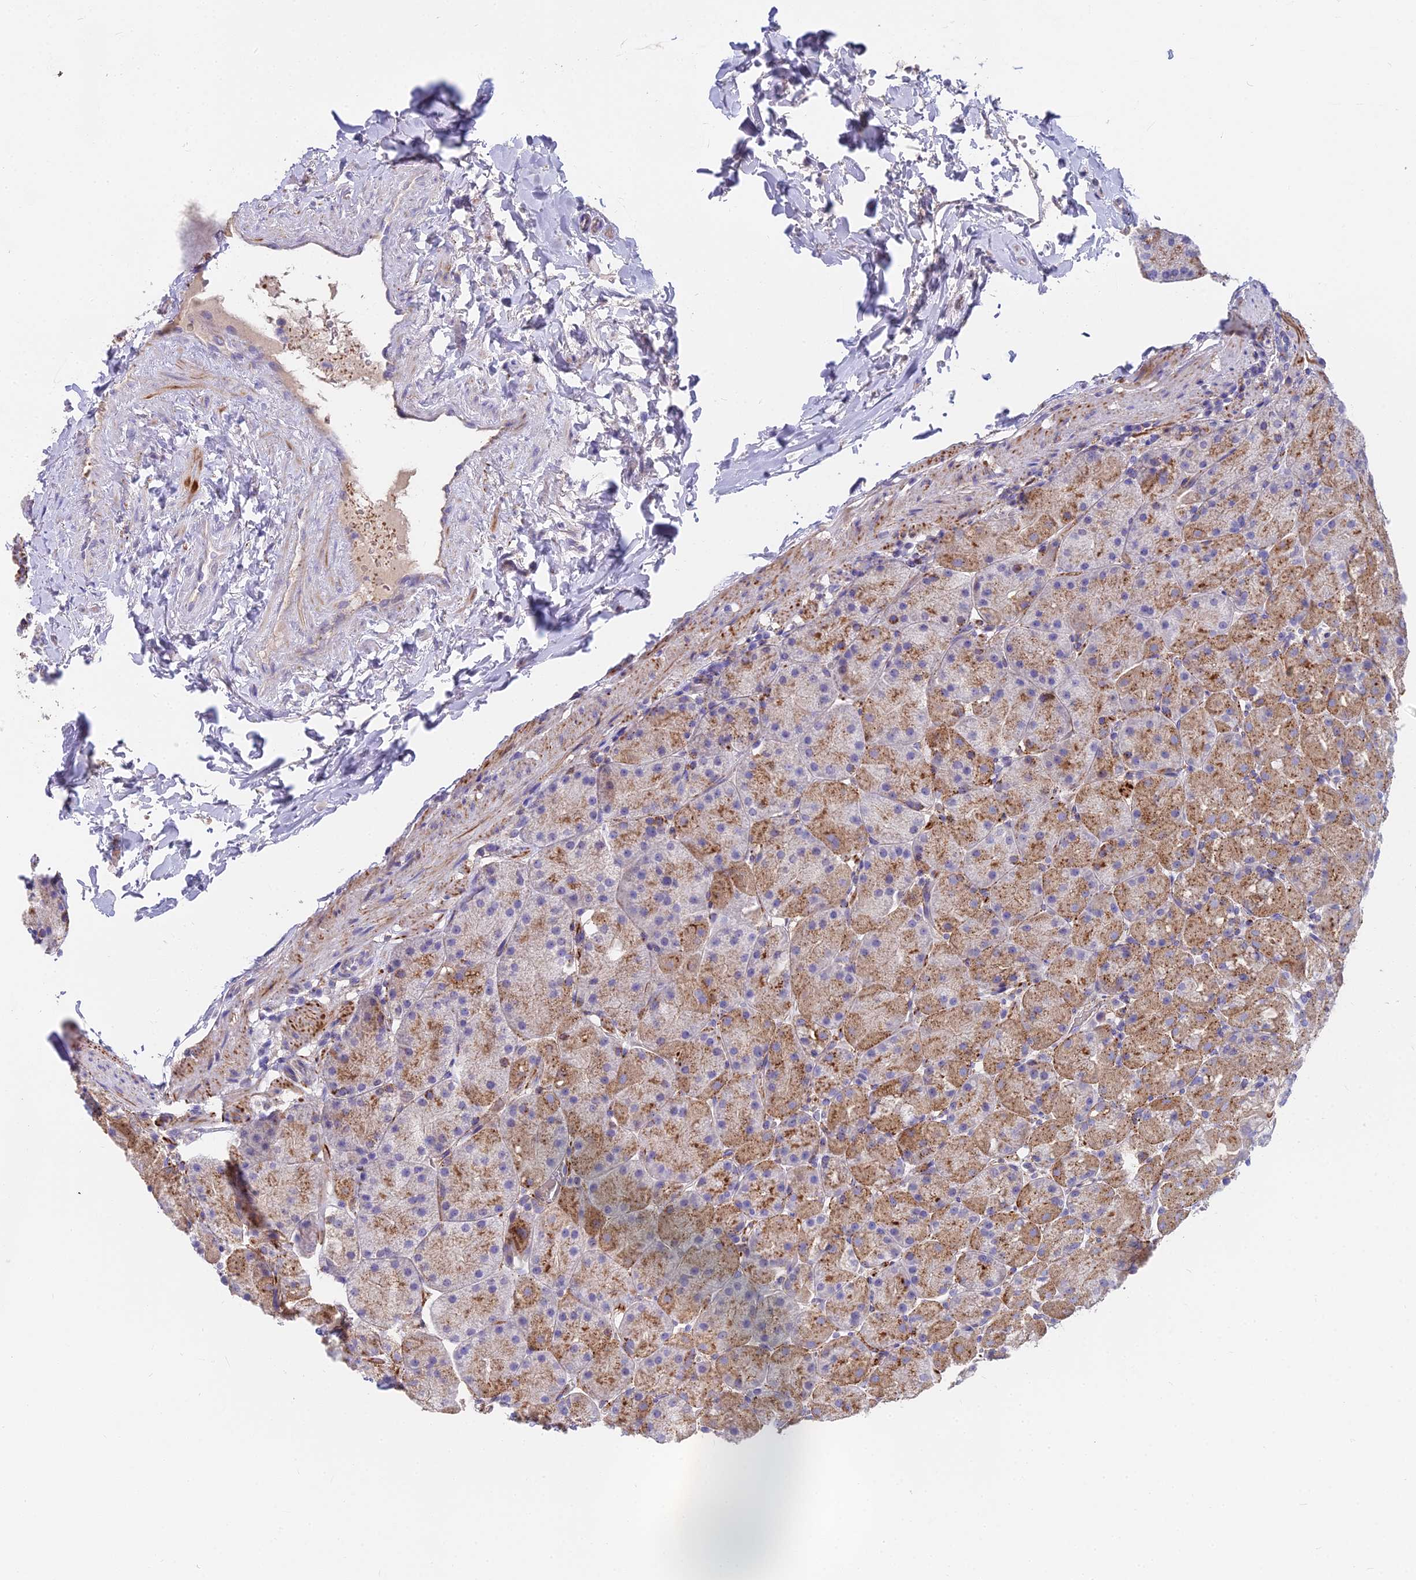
{"staining": {"intensity": "moderate", "quantity": "25%-75%", "location": "cytoplasmic/membranous"}, "tissue": "stomach", "cell_type": "Glandular cells", "image_type": "normal", "snomed": [{"axis": "morphology", "description": "Normal tissue, NOS"}, {"axis": "topography", "description": "Stomach, upper"}, {"axis": "topography", "description": "Stomach, lower"}], "caption": "The histopathology image shows a brown stain indicating the presence of a protein in the cytoplasmic/membranous of glandular cells in stomach.", "gene": "FRMPD1", "patient": {"sex": "male", "age": 67}}